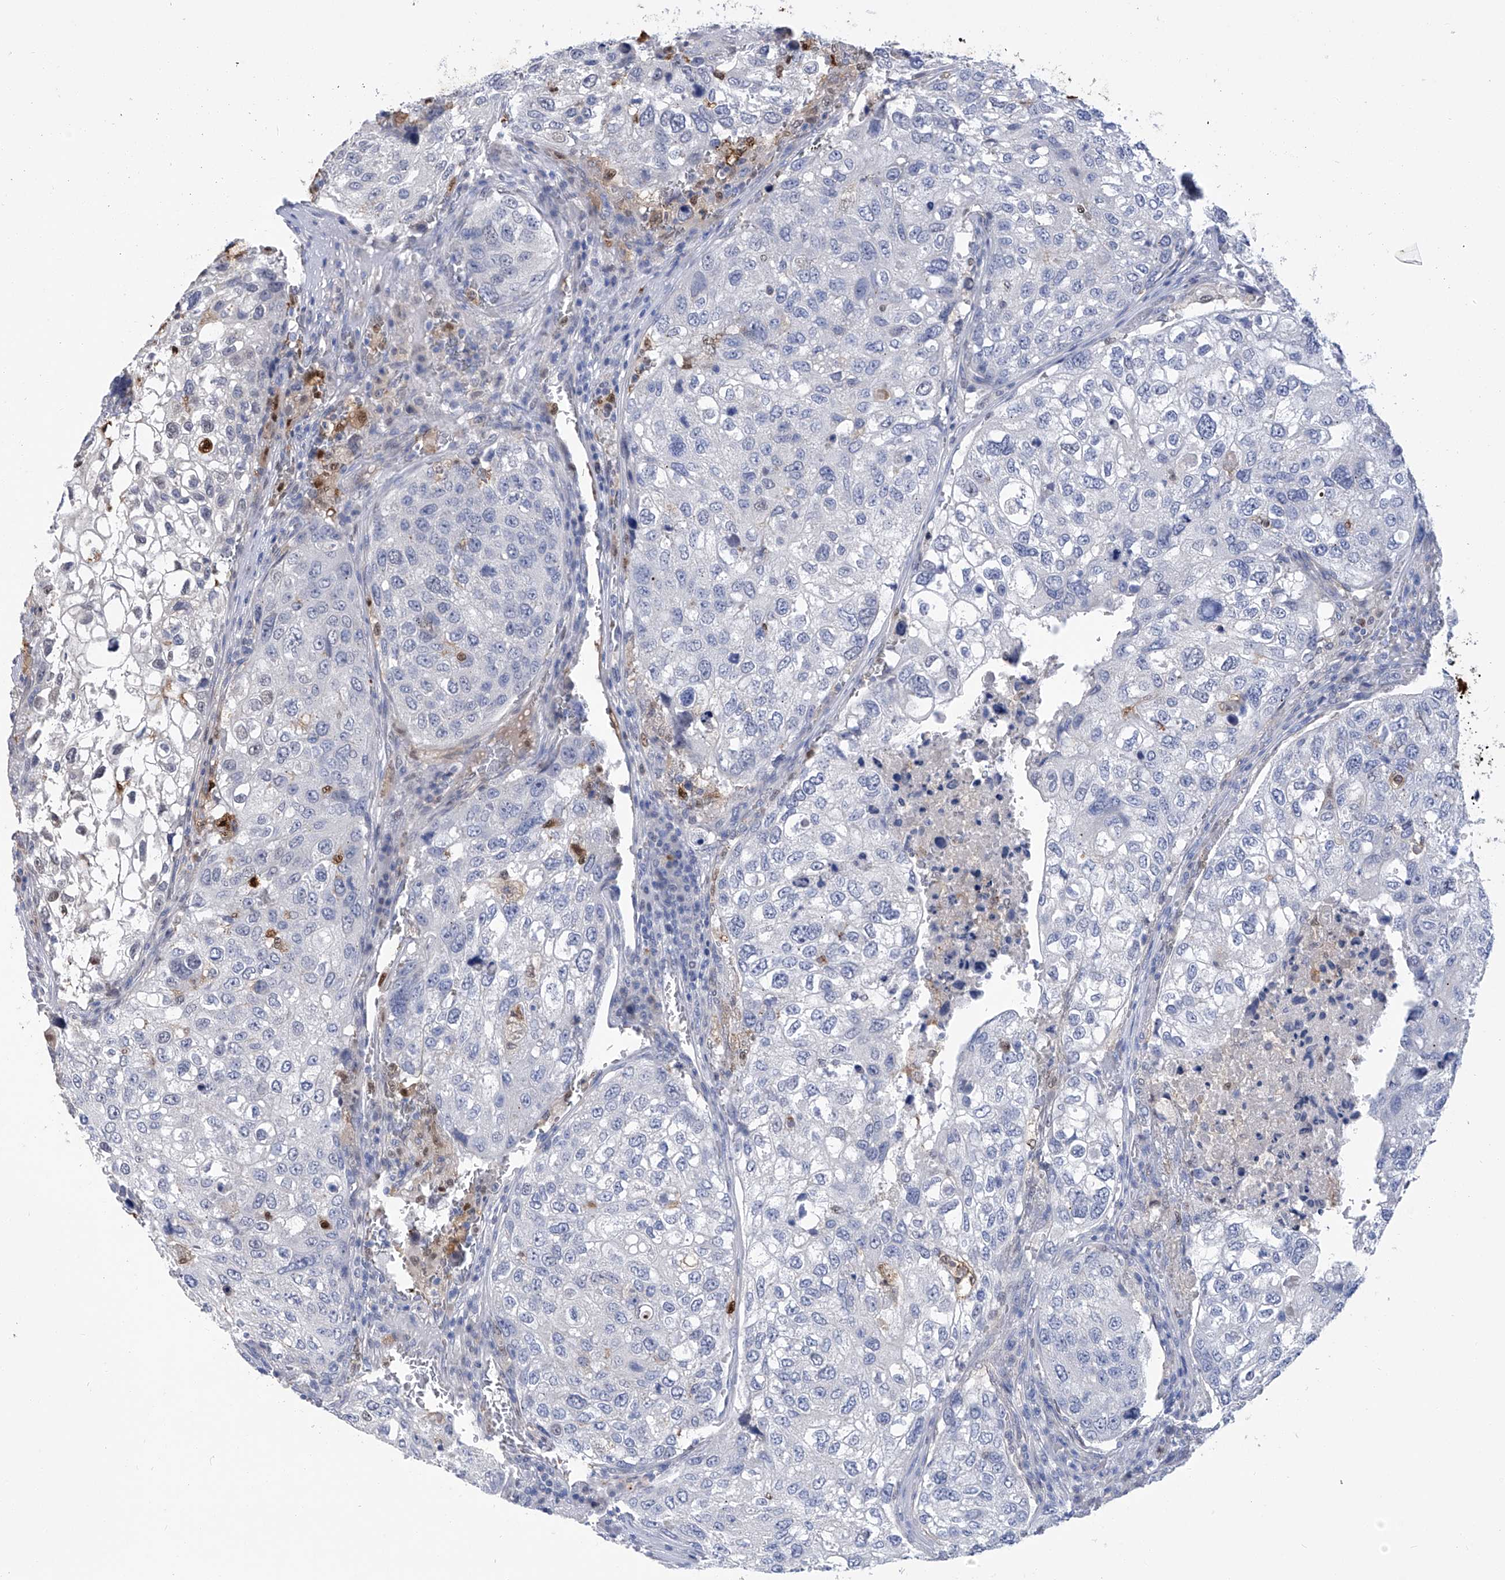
{"staining": {"intensity": "negative", "quantity": "none", "location": "none"}, "tissue": "urothelial cancer", "cell_type": "Tumor cells", "image_type": "cancer", "snomed": [{"axis": "morphology", "description": "Urothelial carcinoma, High grade"}, {"axis": "topography", "description": "Lymph node"}, {"axis": "topography", "description": "Urinary bladder"}], "caption": "The immunohistochemistry (IHC) photomicrograph has no significant expression in tumor cells of high-grade urothelial carcinoma tissue.", "gene": "PHF20", "patient": {"sex": "male", "age": 51}}